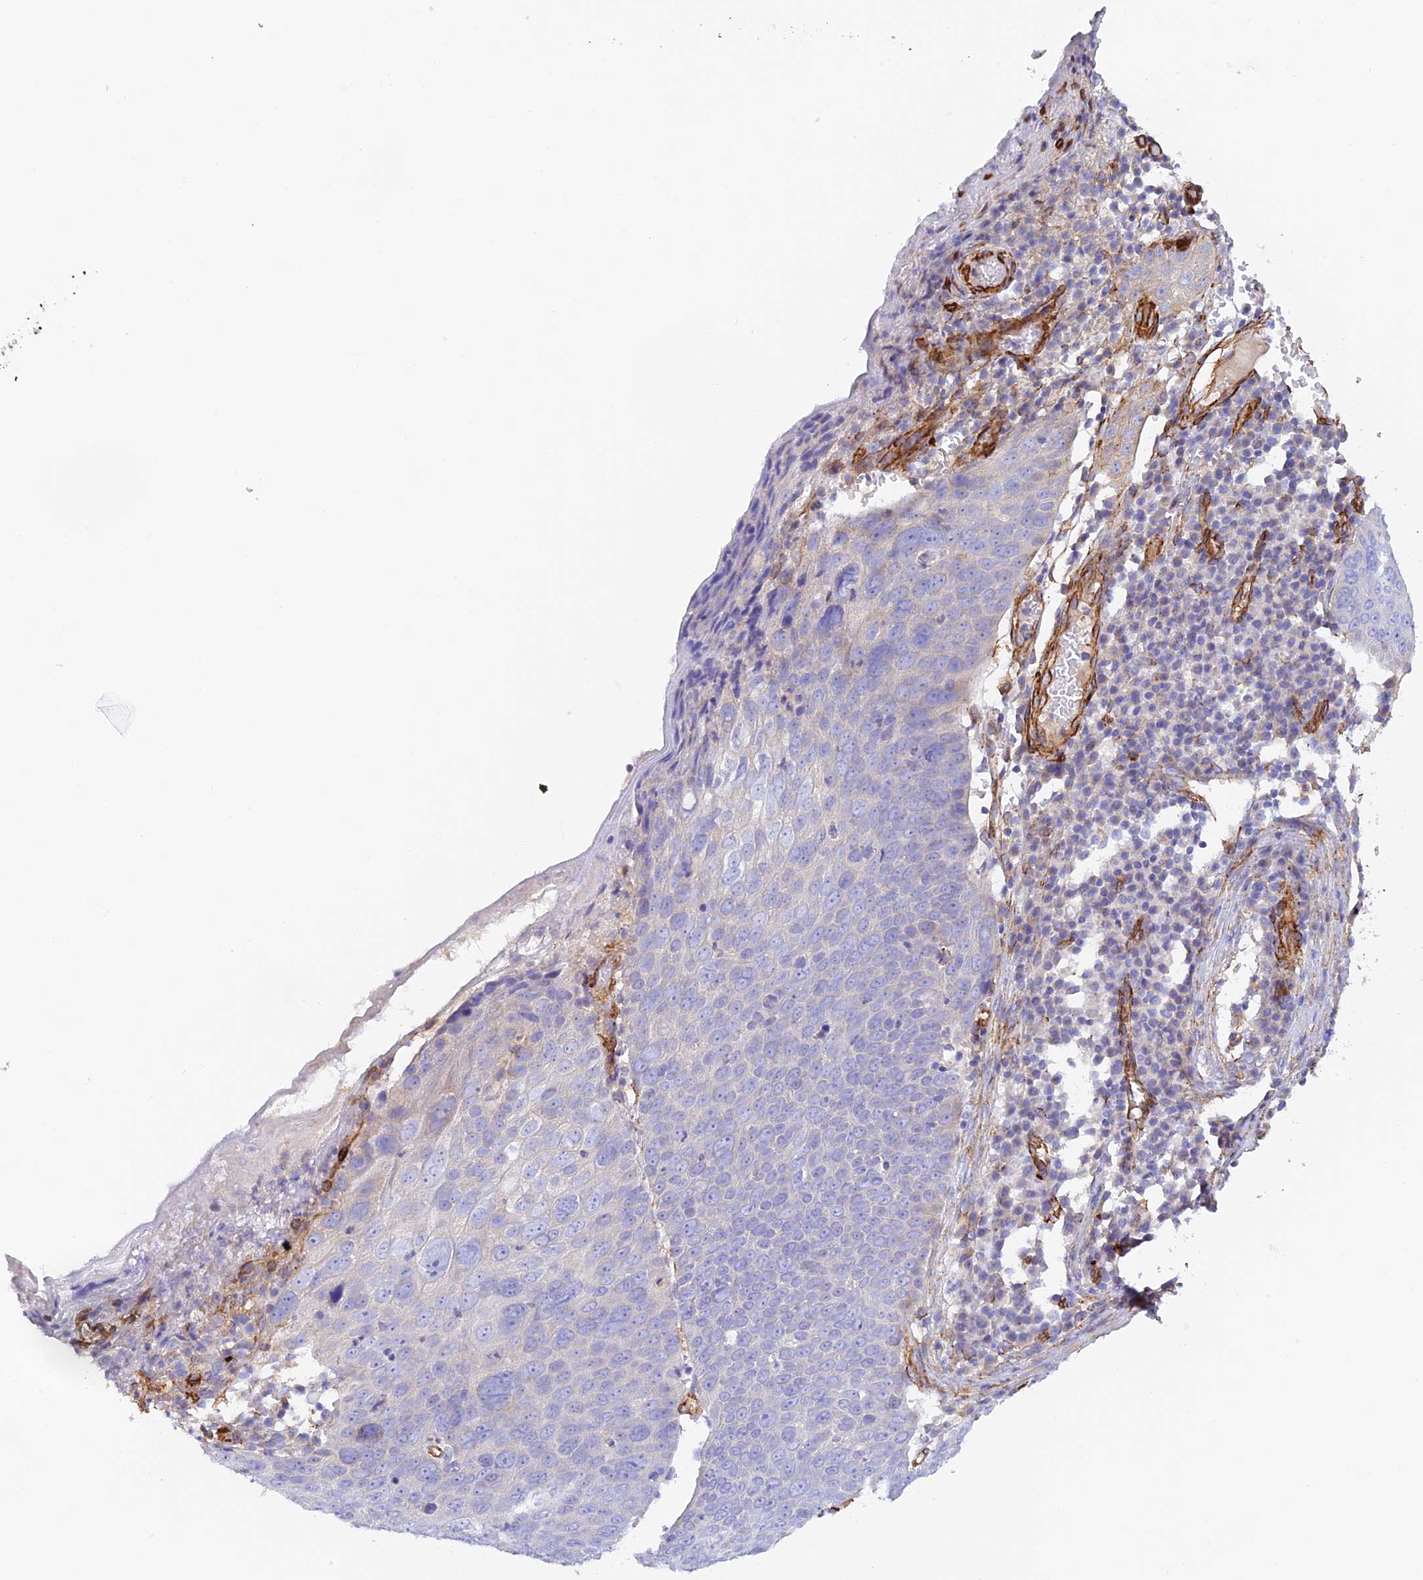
{"staining": {"intensity": "negative", "quantity": "none", "location": "none"}, "tissue": "skin cancer", "cell_type": "Tumor cells", "image_type": "cancer", "snomed": [{"axis": "morphology", "description": "Squamous cell carcinoma, NOS"}, {"axis": "topography", "description": "Skin"}], "caption": "This is a histopathology image of immunohistochemistry (IHC) staining of skin squamous cell carcinoma, which shows no positivity in tumor cells.", "gene": "MYO9A", "patient": {"sex": "male", "age": 71}}